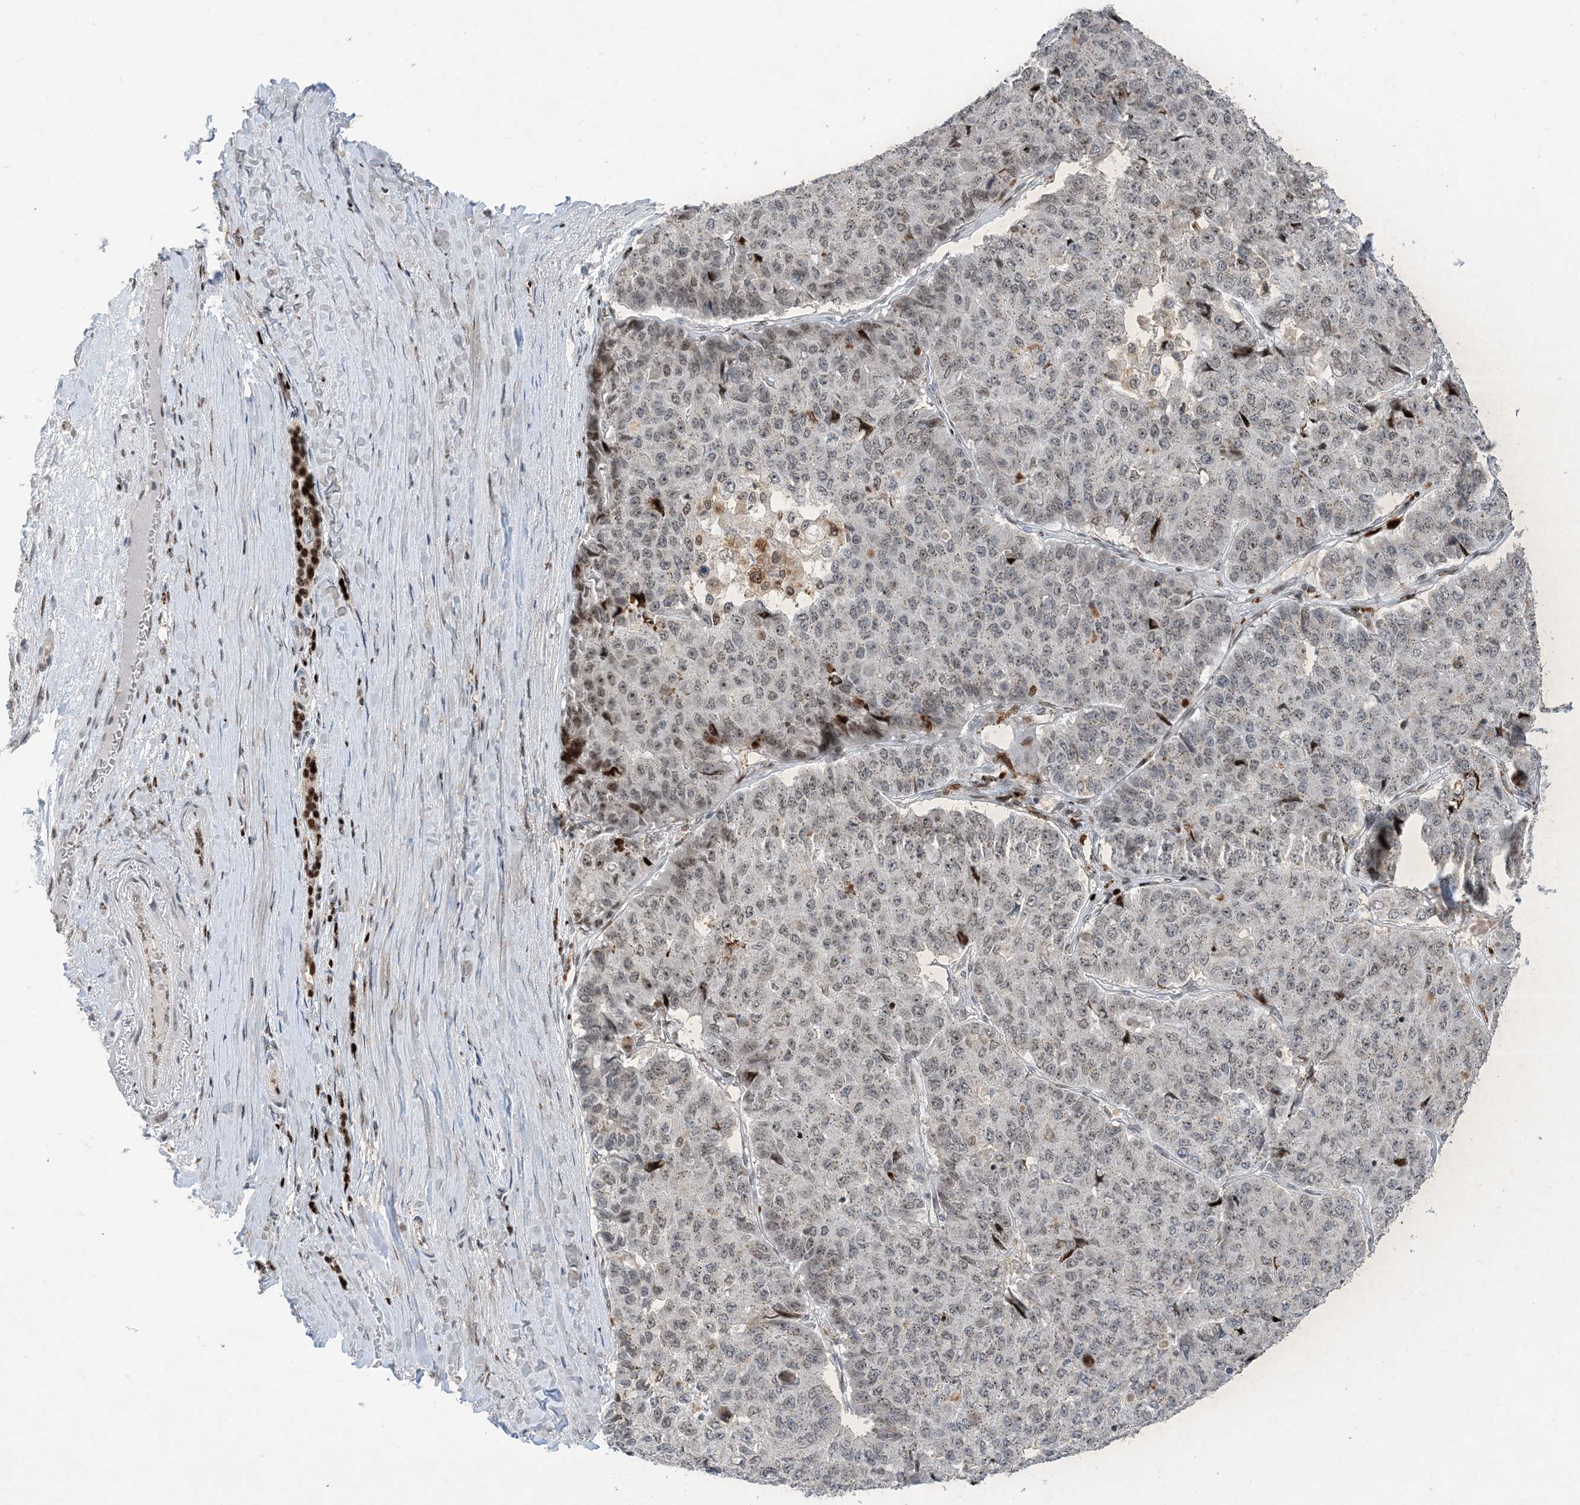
{"staining": {"intensity": "weak", "quantity": "<25%", "location": "nuclear"}, "tissue": "pancreatic cancer", "cell_type": "Tumor cells", "image_type": "cancer", "snomed": [{"axis": "morphology", "description": "Adenocarcinoma, NOS"}, {"axis": "topography", "description": "Pancreas"}], "caption": "An image of human pancreatic cancer is negative for staining in tumor cells.", "gene": "SLC25A53", "patient": {"sex": "male", "age": 50}}